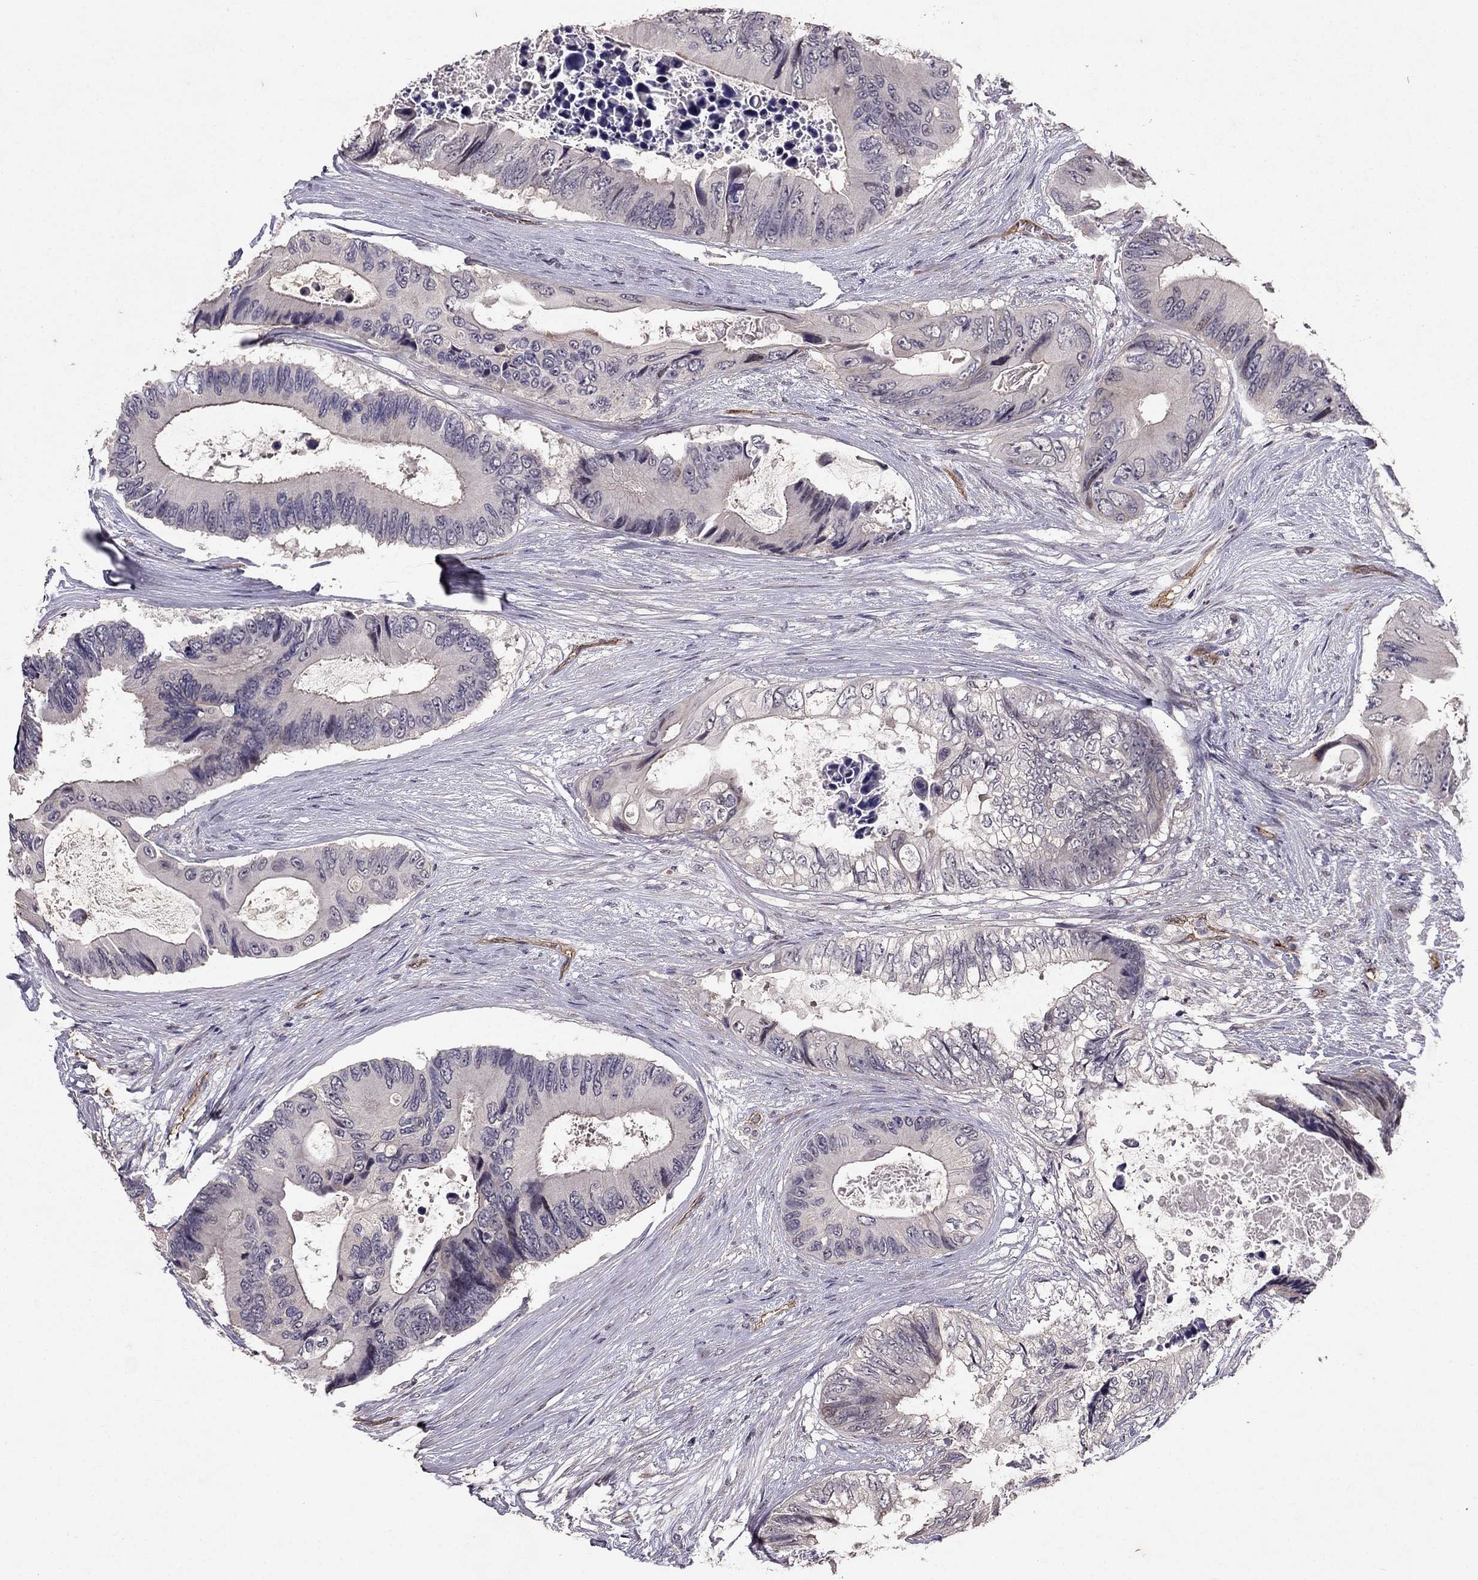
{"staining": {"intensity": "negative", "quantity": "none", "location": "none"}, "tissue": "colorectal cancer", "cell_type": "Tumor cells", "image_type": "cancer", "snomed": [{"axis": "morphology", "description": "Adenocarcinoma, NOS"}, {"axis": "topography", "description": "Rectum"}], "caption": "A histopathology image of human colorectal cancer is negative for staining in tumor cells.", "gene": "RASIP1", "patient": {"sex": "male", "age": 63}}